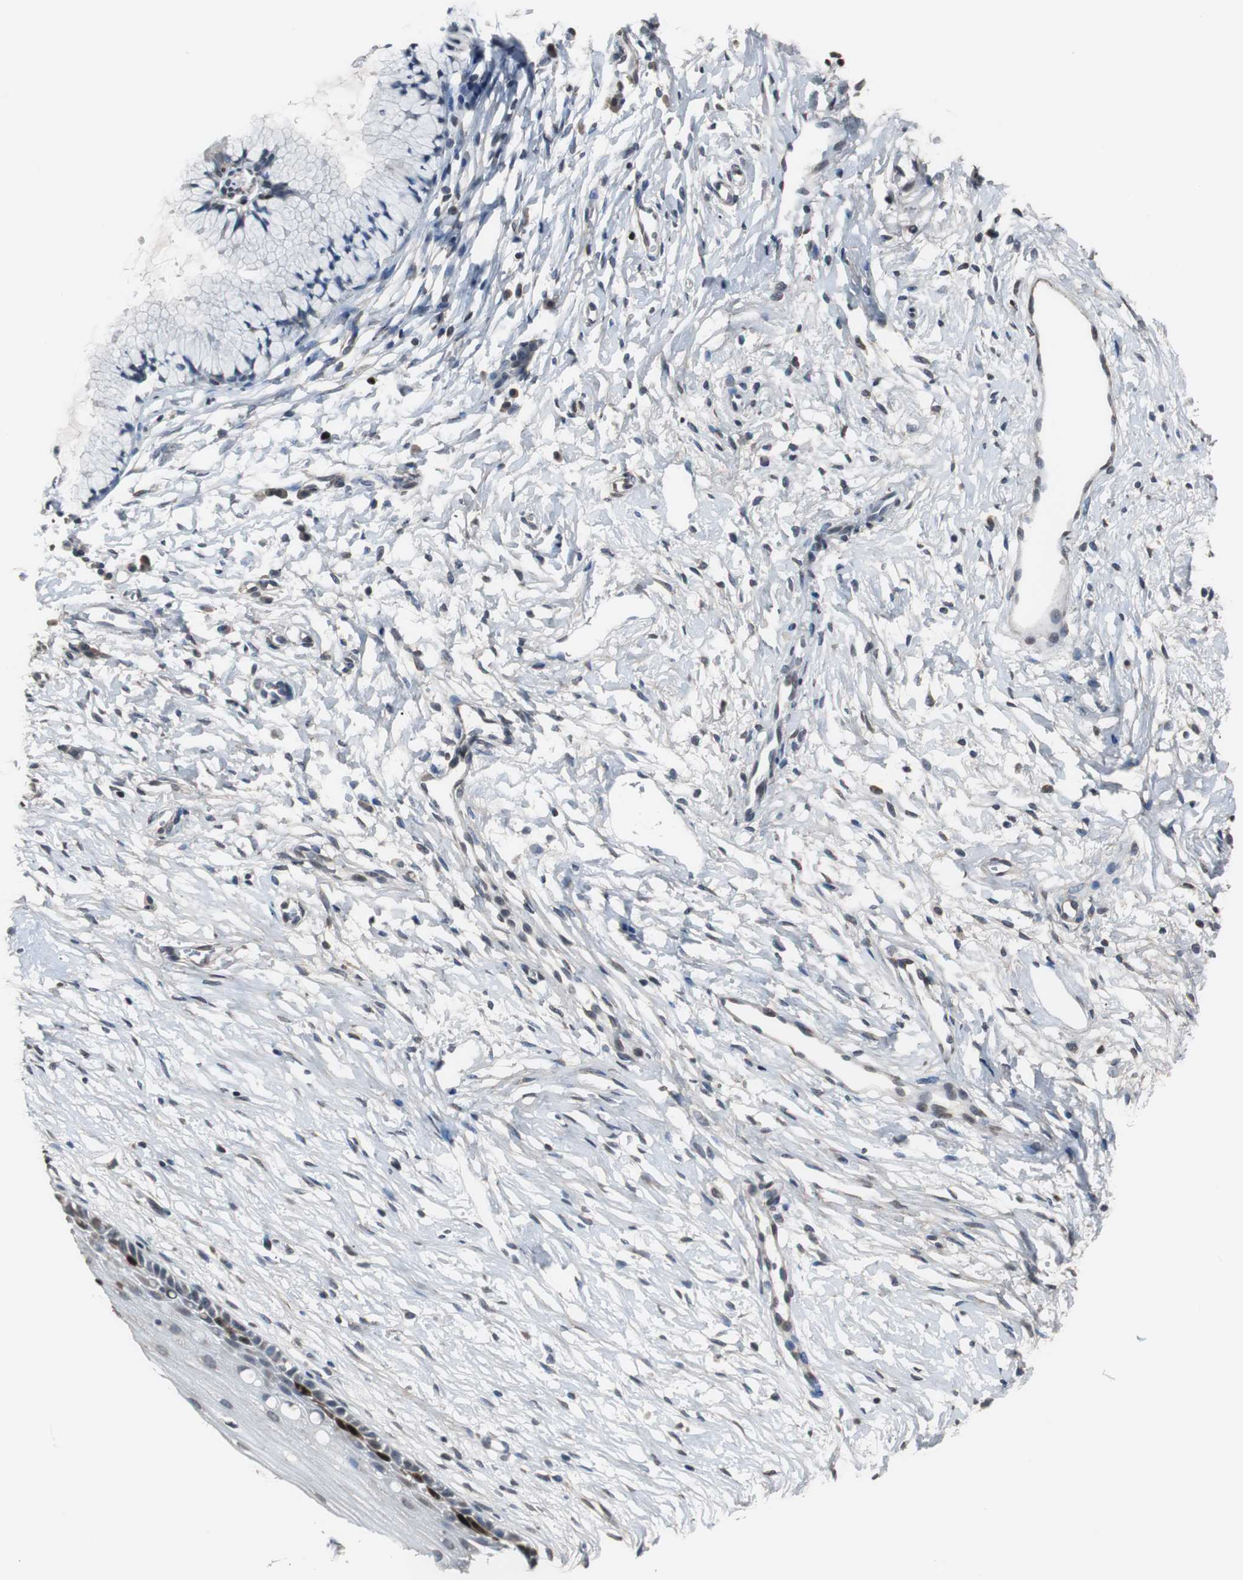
{"staining": {"intensity": "strong", "quantity": "<25%", "location": "nuclear"}, "tissue": "cervix", "cell_type": "Glandular cells", "image_type": "normal", "snomed": [{"axis": "morphology", "description": "Normal tissue, NOS"}, {"axis": "topography", "description": "Cervix"}], "caption": "Cervix stained with DAB (3,3'-diaminobenzidine) immunohistochemistry (IHC) exhibits medium levels of strong nuclear positivity in about <25% of glandular cells. The staining was performed using DAB, with brown indicating positive protein expression. Nuclei are stained blue with hematoxylin.", "gene": "TOP2A", "patient": {"sex": "female", "age": 46}}